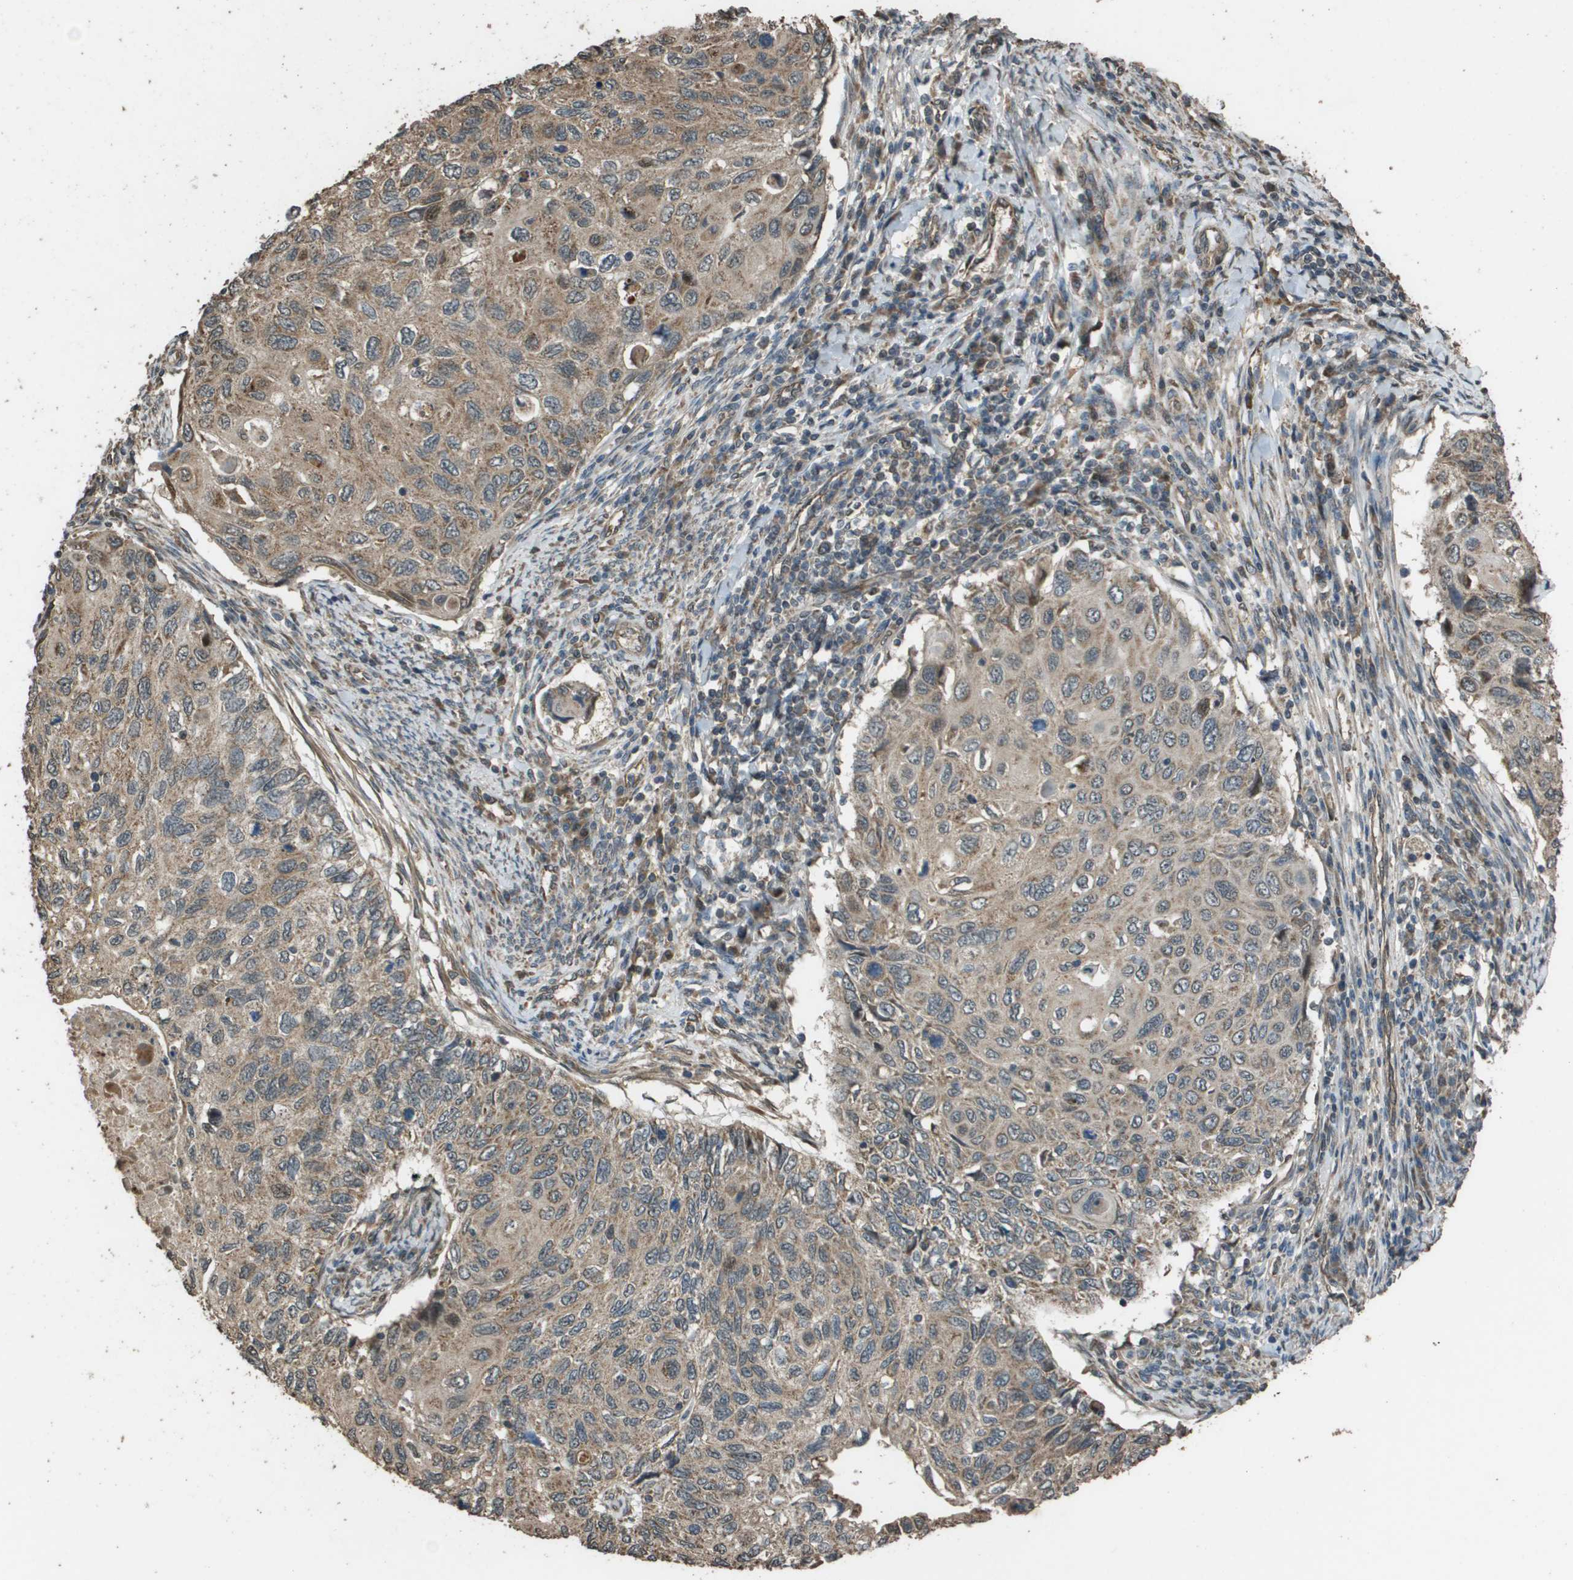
{"staining": {"intensity": "weak", "quantity": ">75%", "location": "cytoplasmic/membranous"}, "tissue": "cervical cancer", "cell_type": "Tumor cells", "image_type": "cancer", "snomed": [{"axis": "morphology", "description": "Squamous cell carcinoma, NOS"}, {"axis": "topography", "description": "Cervix"}], "caption": "Brown immunohistochemical staining in cervical cancer displays weak cytoplasmic/membranous positivity in approximately >75% of tumor cells. The protein of interest is shown in brown color, while the nuclei are stained blue.", "gene": "FIG4", "patient": {"sex": "female", "age": 70}}